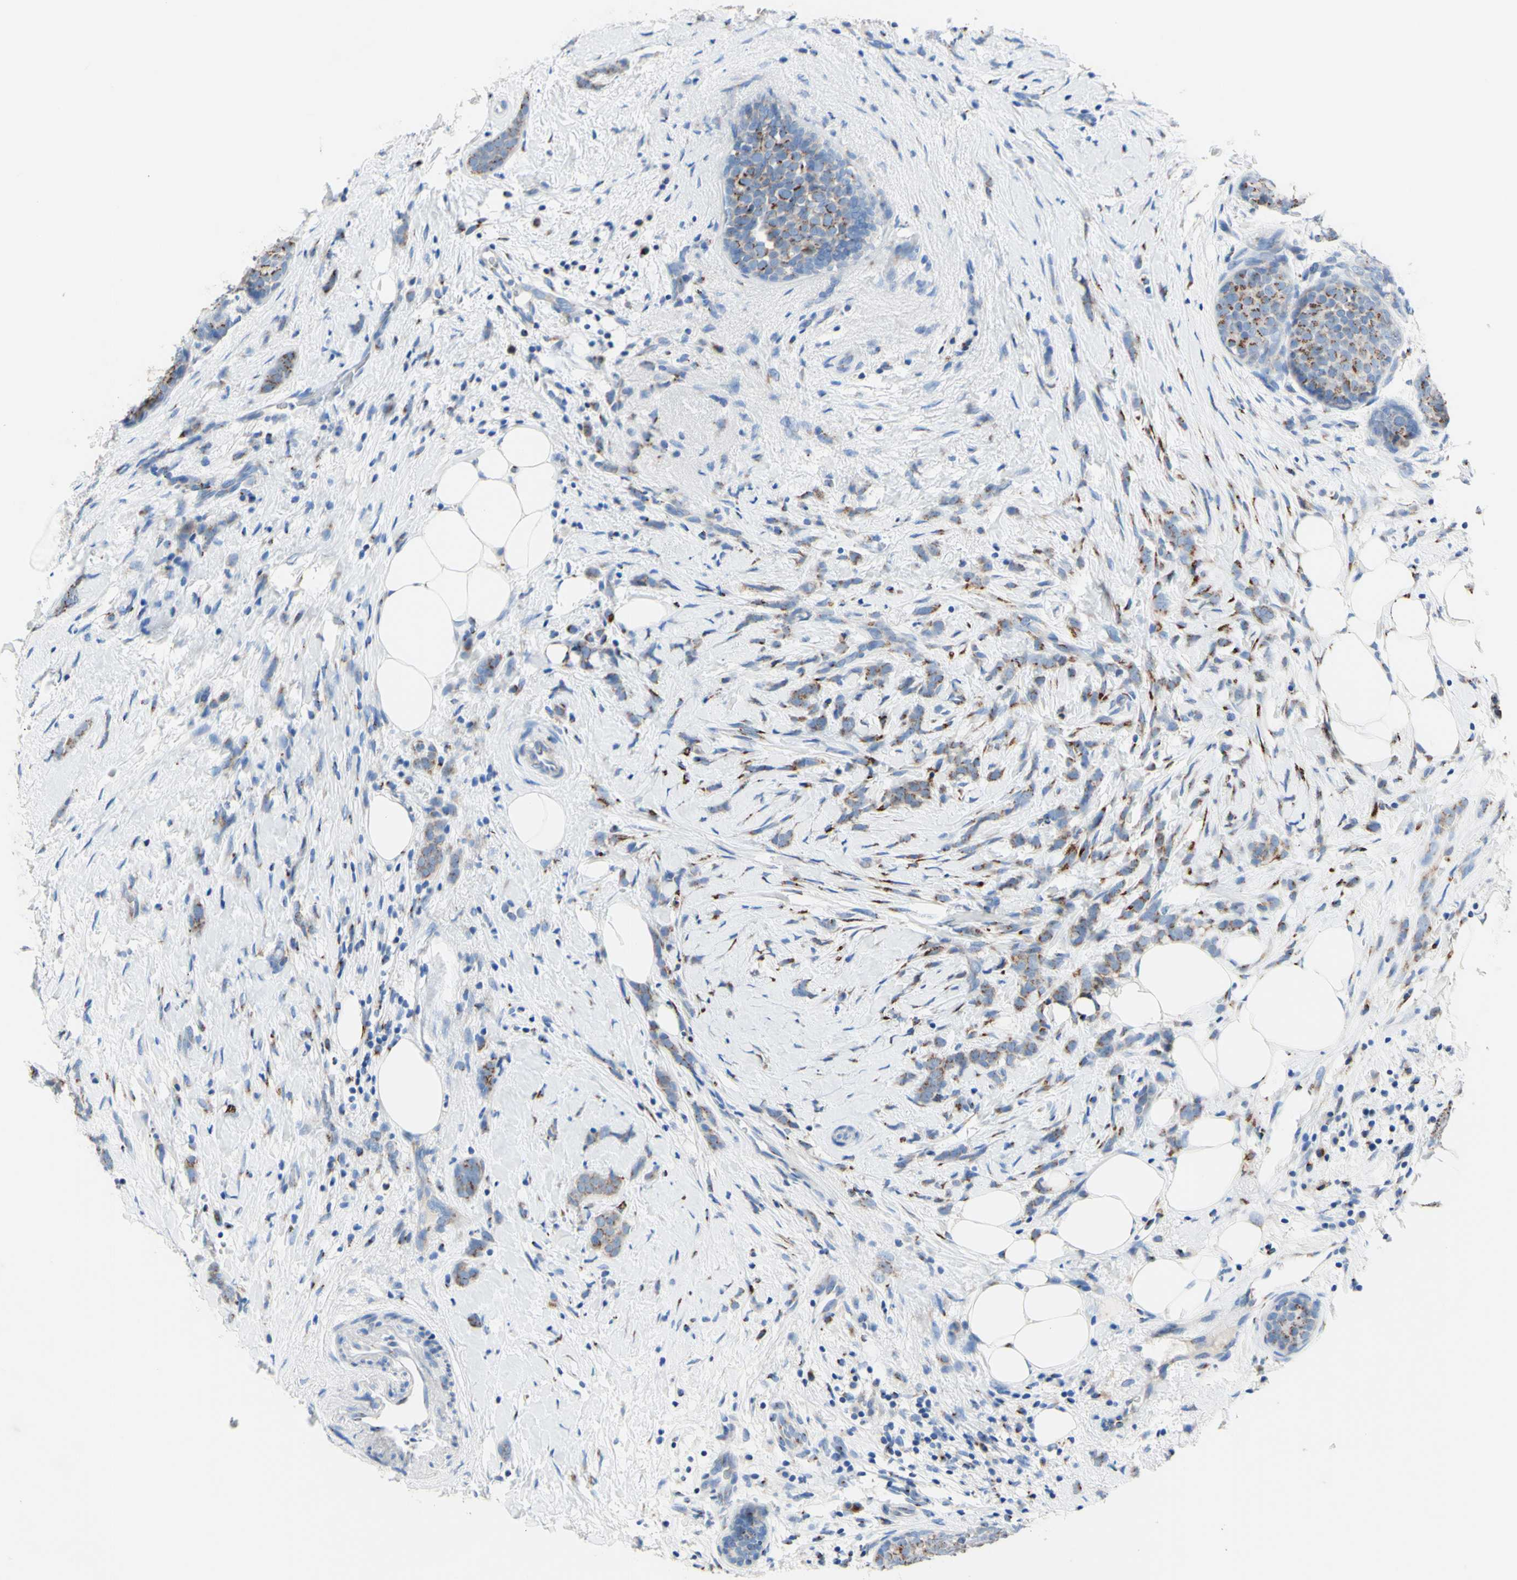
{"staining": {"intensity": "moderate", "quantity": "25%-75%", "location": "cytoplasmic/membranous"}, "tissue": "breast cancer", "cell_type": "Tumor cells", "image_type": "cancer", "snomed": [{"axis": "morphology", "description": "Lobular carcinoma, in situ"}, {"axis": "morphology", "description": "Lobular carcinoma"}, {"axis": "topography", "description": "Breast"}], "caption": "Immunohistochemical staining of breast lobular carcinoma in situ shows medium levels of moderate cytoplasmic/membranous protein expression in about 25%-75% of tumor cells.", "gene": "GALNT2", "patient": {"sex": "female", "age": 41}}